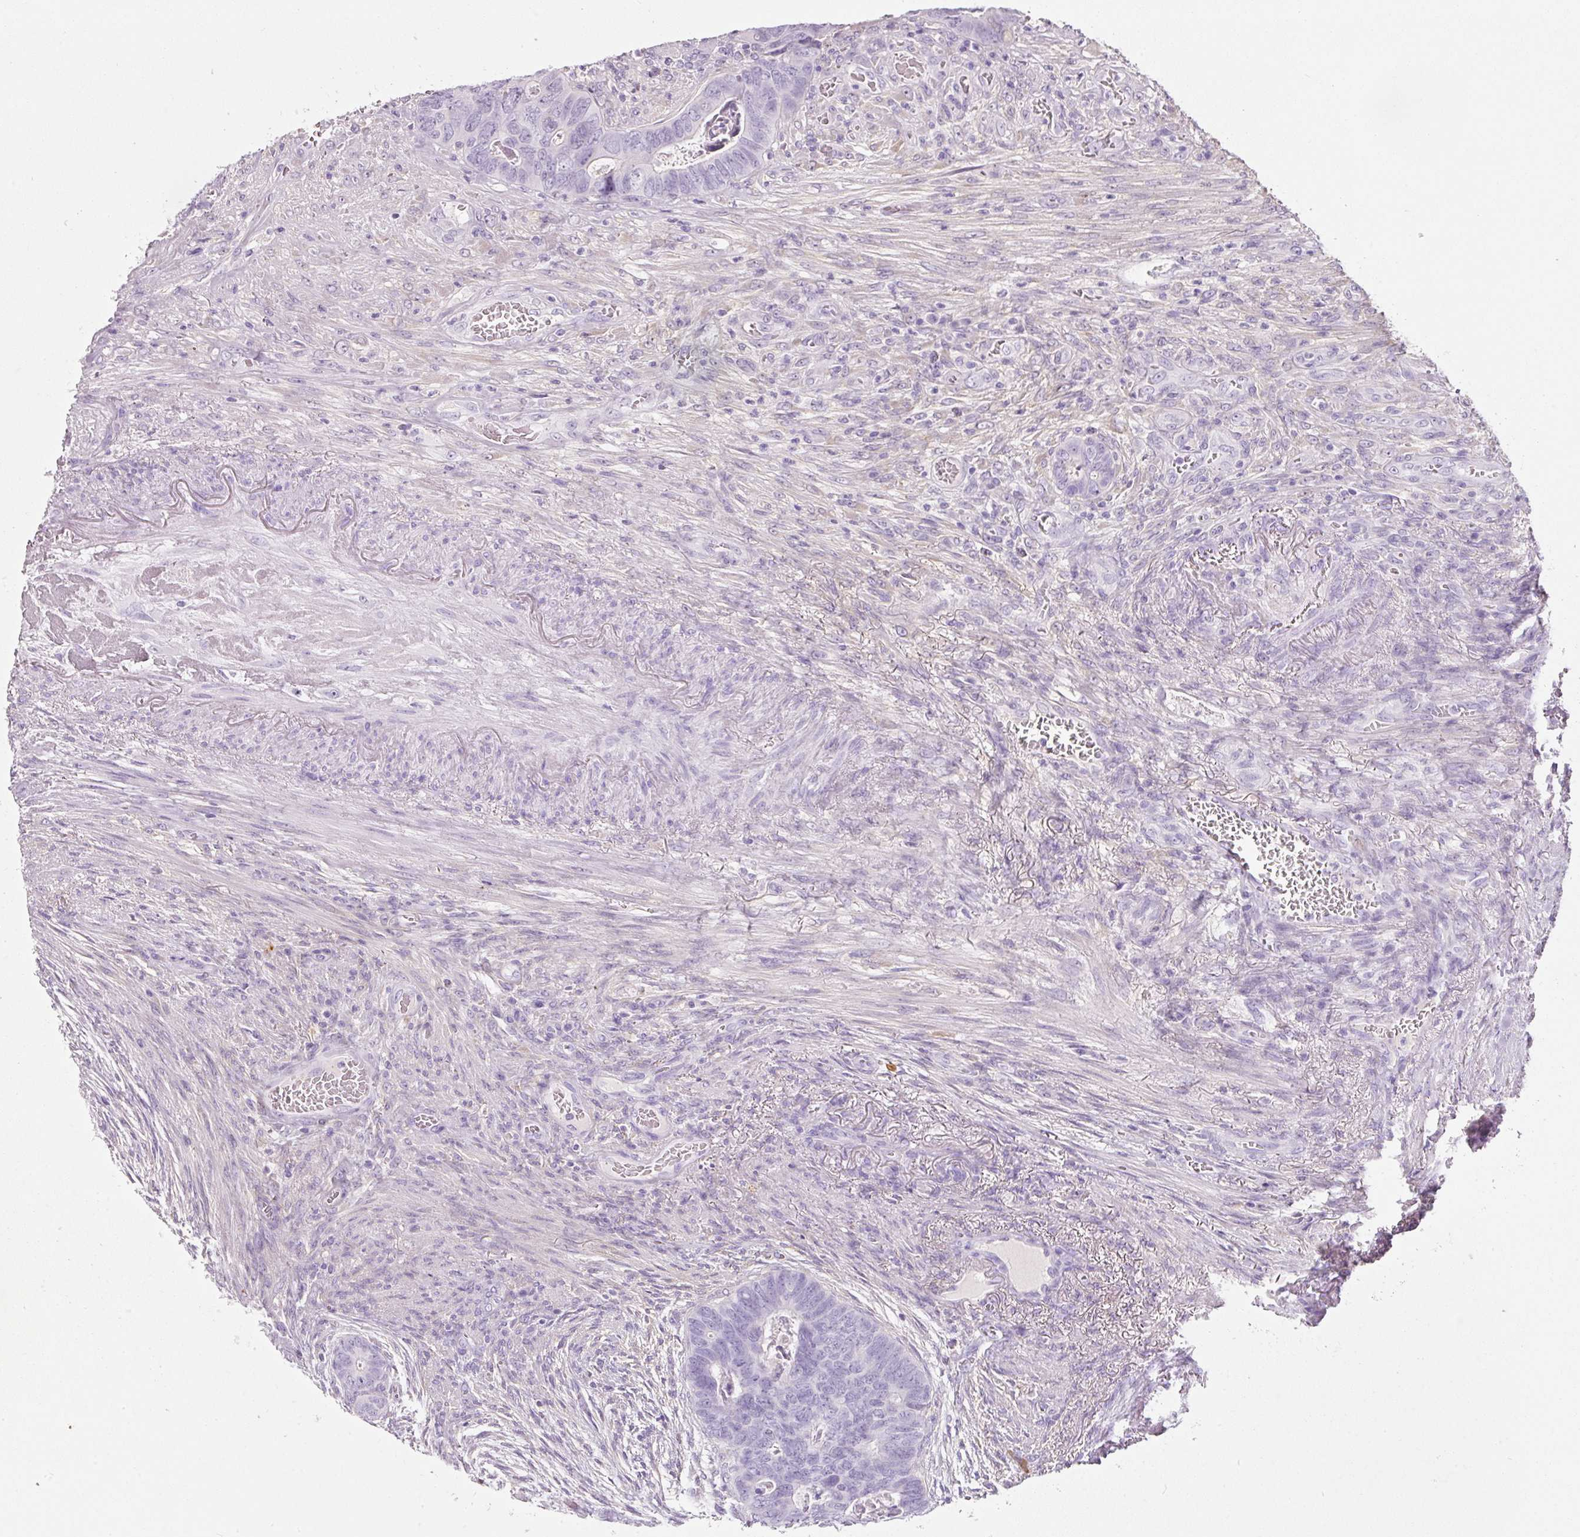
{"staining": {"intensity": "negative", "quantity": "none", "location": "none"}, "tissue": "colorectal cancer", "cell_type": "Tumor cells", "image_type": "cancer", "snomed": [{"axis": "morphology", "description": "Adenocarcinoma, NOS"}, {"axis": "topography", "description": "Rectum"}], "caption": "The immunohistochemistry micrograph has no significant staining in tumor cells of colorectal adenocarcinoma tissue.", "gene": "DNM1", "patient": {"sex": "female", "age": 78}}